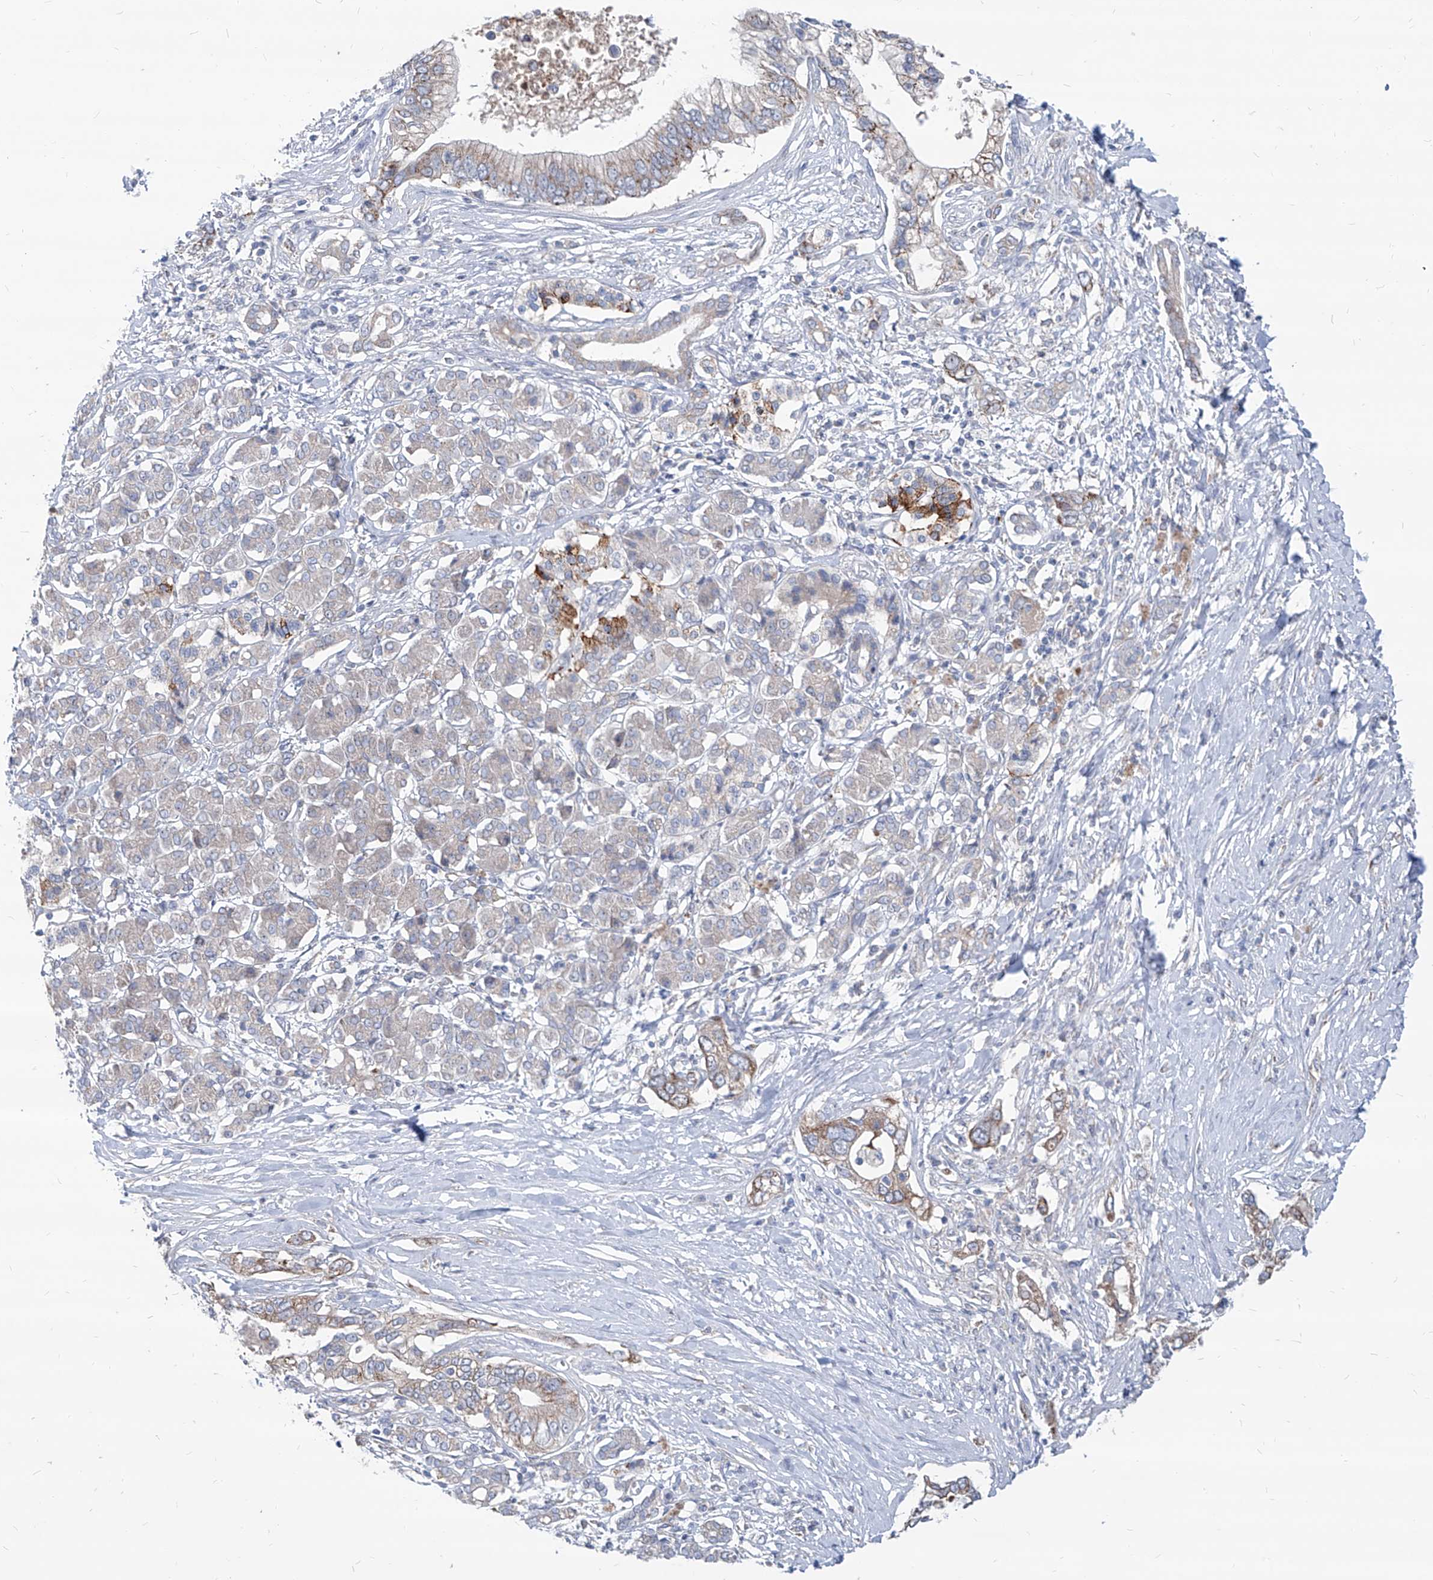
{"staining": {"intensity": "moderate", "quantity": "25%-75%", "location": "cytoplasmic/membranous"}, "tissue": "pancreatic cancer", "cell_type": "Tumor cells", "image_type": "cancer", "snomed": [{"axis": "morphology", "description": "Normal tissue, NOS"}, {"axis": "morphology", "description": "Adenocarcinoma, NOS"}, {"axis": "topography", "description": "Pancreas"}, {"axis": "topography", "description": "Peripheral nerve tissue"}], "caption": "Moderate cytoplasmic/membranous staining is appreciated in approximately 25%-75% of tumor cells in pancreatic cancer. Using DAB (3,3'-diaminobenzidine) (brown) and hematoxylin (blue) stains, captured at high magnification using brightfield microscopy.", "gene": "AGPS", "patient": {"sex": "male", "age": 59}}